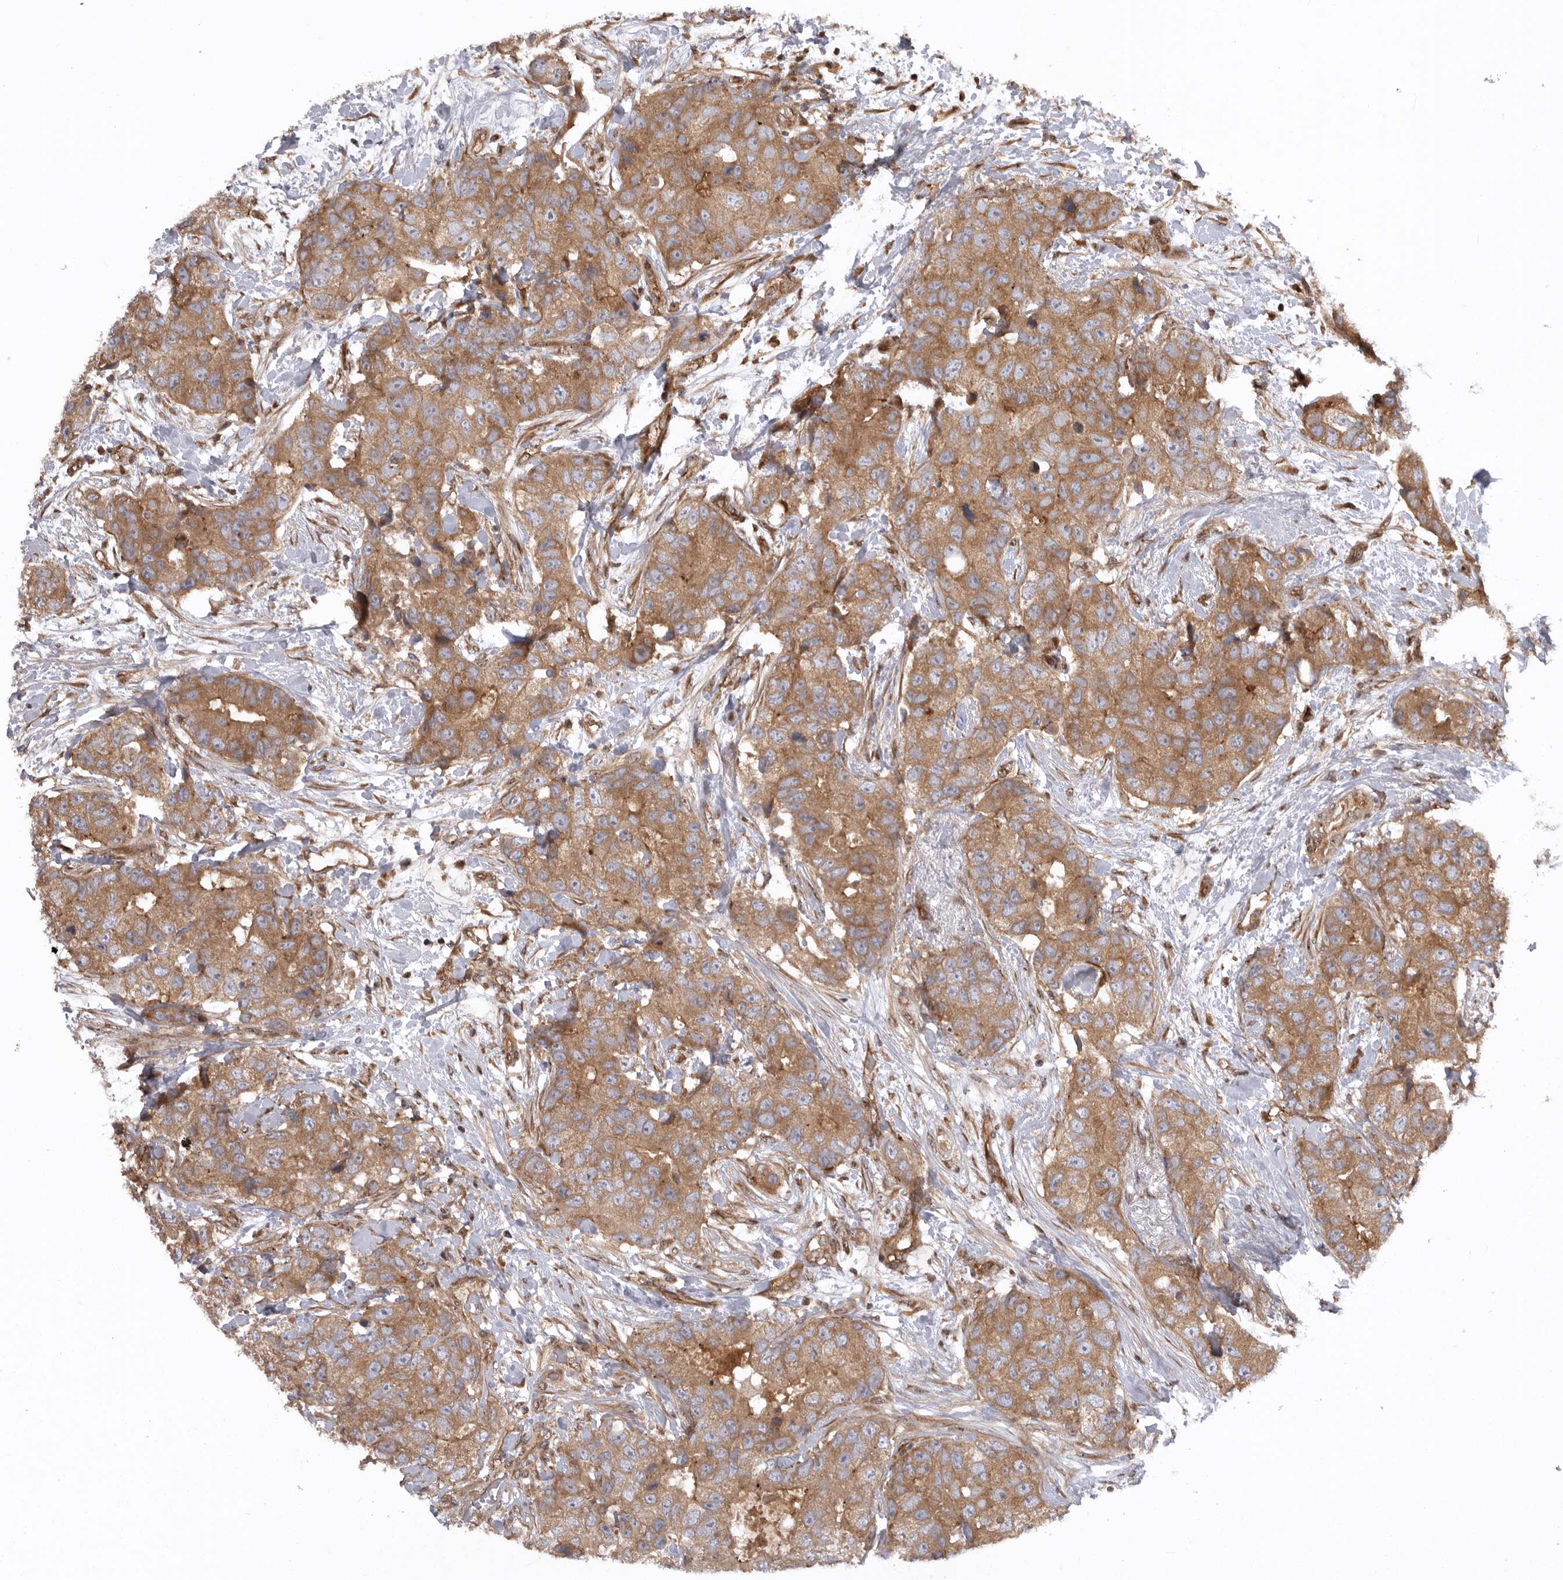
{"staining": {"intensity": "moderate", "quantity": ">75%", "location": "cytoplasmic/membranous"}, "tissue": "breast cancer", "cell_type": "Tumor cells", "image_type": "cancer", "snomed": [{"axis": "morphology", "description": "Duct carcinoma"}, {"axis": "topography", "description": "Breast"}], "caption": "This histopathology image exhibits immunohistochemistry (IHC) staining of human breast intraductal carcinoma, with medium moderate cytoplasmic/membranous staining in approximately >75% of tumor cells.", "gene": "DHDDS", "patient": {"sex": "female", "age": 62}}